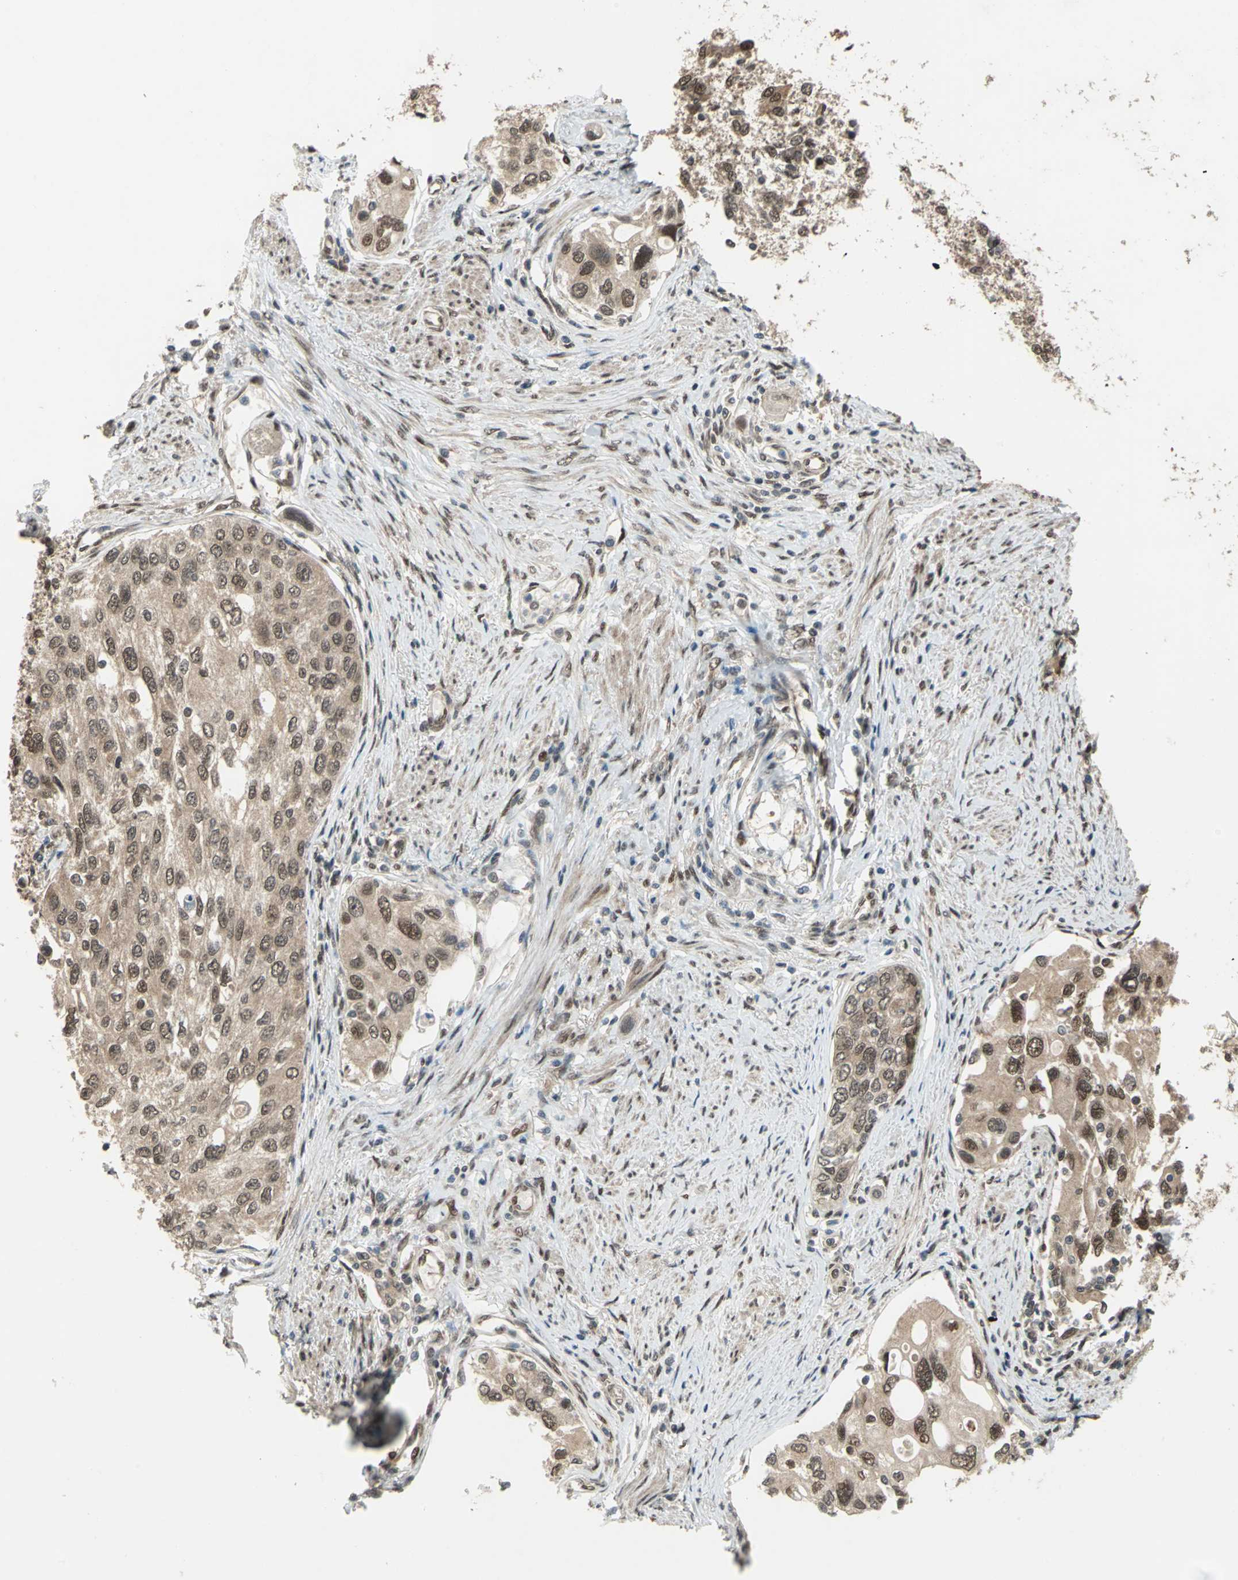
{"staining": {"intensity": "weak", "quantity": ">75%", "location": "cytoplasmic/membranous,nuclear"}, "tissue": "urothelial cancer", "cell_type": "Tumor cells", "image_type": "cancer", "snomed": [{"axis": "morphology", "description": "Urothelial carcinoma, High grade"}, {"axis": "topography", "description": "Urinary bladder"}], "caption": "IHC of urothelial cancer exhibits low levels of weak cytoplasmic/membranous and nuclear positivity in approximately >75% of tumor cells.", "gene": "COPS5", "patient": {"sex": "female", "age": 56}}